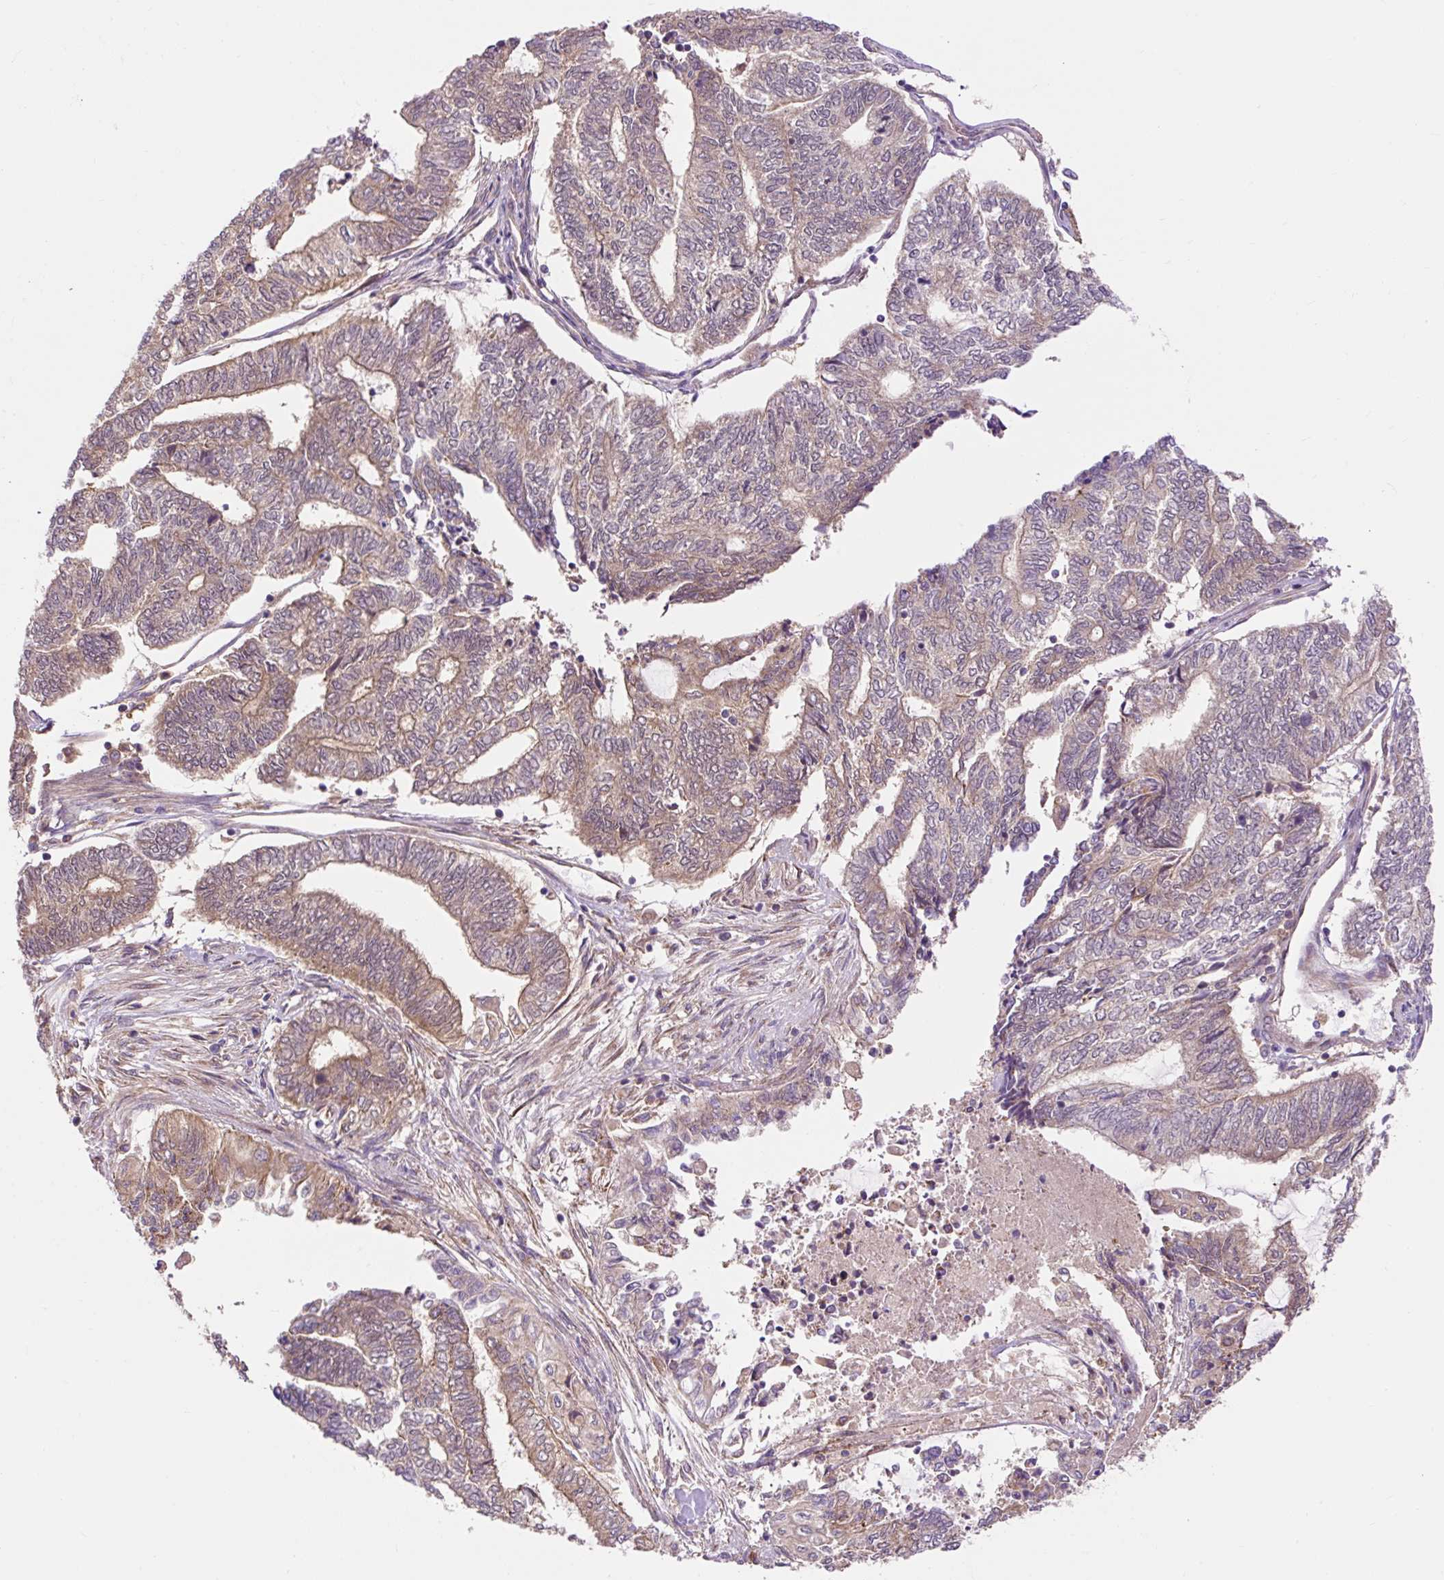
{"staining": {"intensity": "moderate", "quantity": "25%-75%", "location": "cytoplasmic/membranous"}, "tissue": "endometrial cancer", "cell_type": "Tumor cells", "image_type": "cancer", "snomed": [{"axis": "morphology", "description": "Adenocarcinoma, NOS"}, {"axis": "topography", "description": "Uterus"}, {"axis": "topography", "description": "Endometrium"}], "caption": "Human endometrial adenocarcinoma stained for a protein (brown) displays moderate cytoplasmic/membranous positive positivity in about 25%-75% of tumor cells.", "gene": "TRIAP1", "patient": {"sex": "female", "age": 70}}